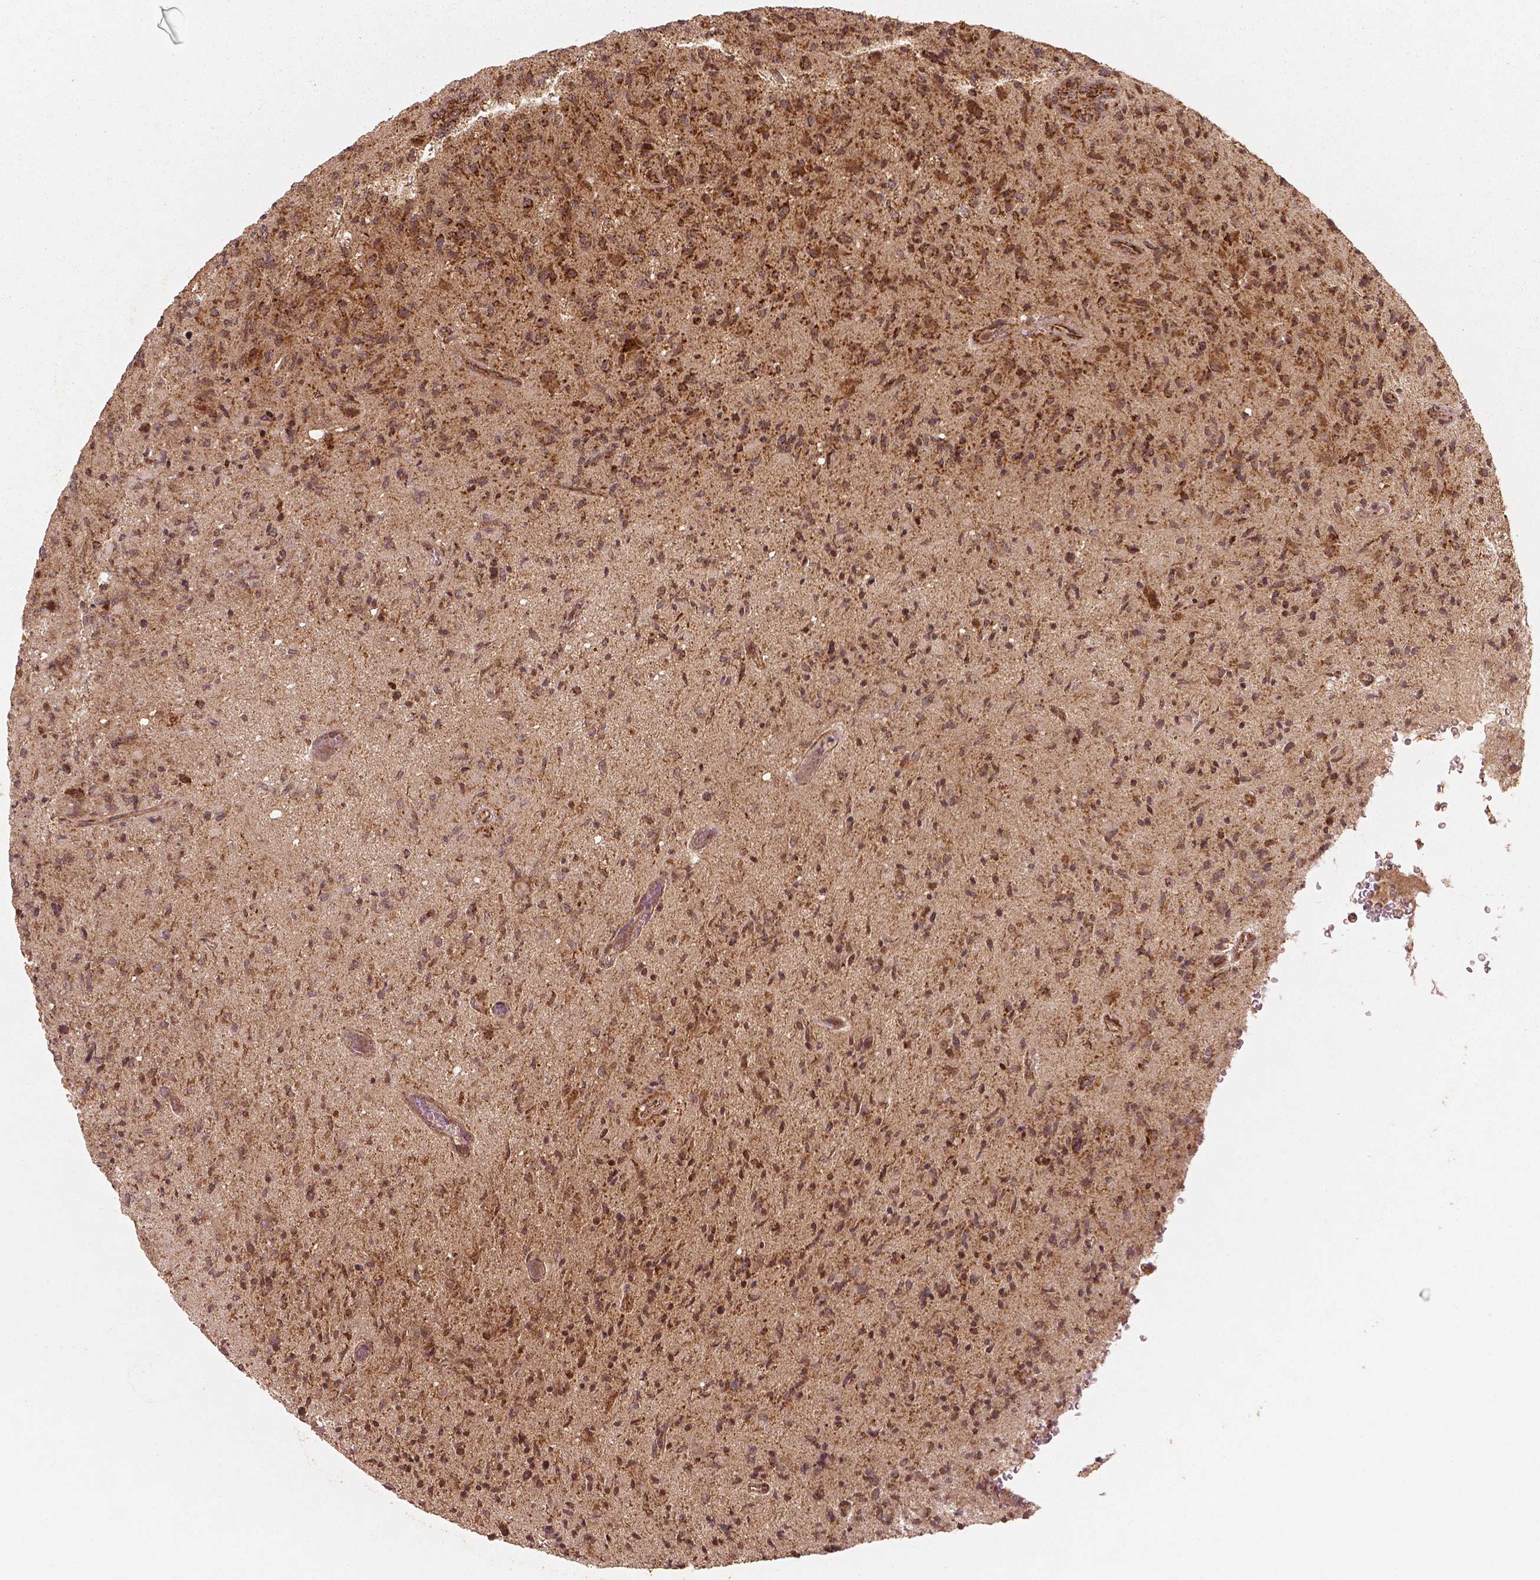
{"staining": {"intensity": "moderate", "quantity": ">75%", "location": "cytoplasmic/membranous"}, "tissue": "glioma", "cell_type": "Tumor cells", "image_type": "cancer", "snomed": [{"axis": "morphology", "description": "Glioma, malignant, High grade"}, {"axis": "topography", "description": "Brain"}], "caption": "A high-resolution image shows IHC staining of high-grade glioma (malignant), which shows moderate cytoplasmic/membranous expression in approximately >75% of tumor cells. (Stains: DAB in brown, nuclei in blue, Microscopy: brightfield microscopy at high magnification).", "gene": "PGAM5", "patient": {"sex": "male", "age": 54}}